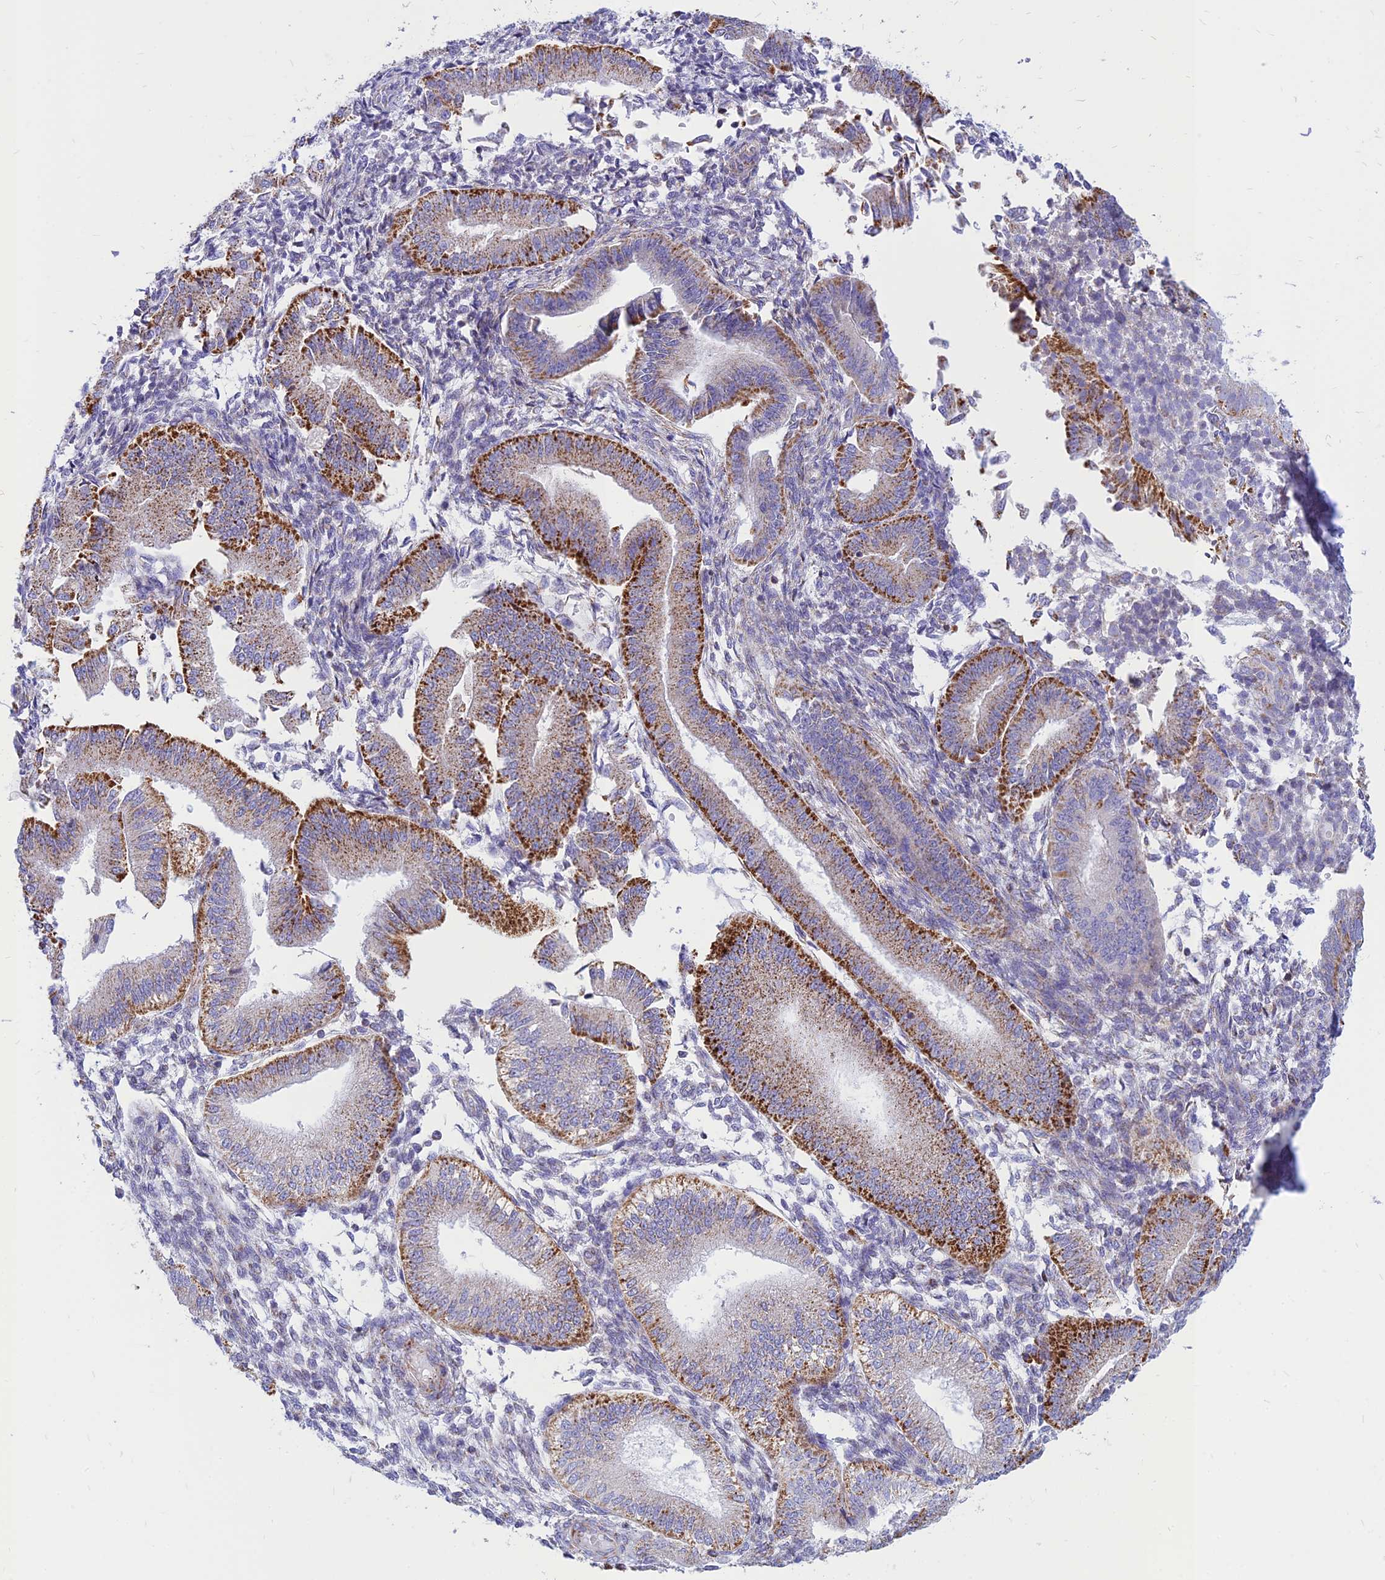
{"staining": {"intensity": "negative", "quantity": "none", "location": "none"}, "tissue": "endometrium", "cell_type": "Cells in endometrial stroma", "image_type": "normal", "snomed": [{"axis": "morphology", "description": "Normal tissue, NOS"}, {"axis": "topography", "description": "Endometrium"}], "caption": "Photomicrograph shows no protein expression in cells in endometrial stroma of normal endometrium.", "gene": "PACC1", "patient": {"sex": "female", "age": 39}}